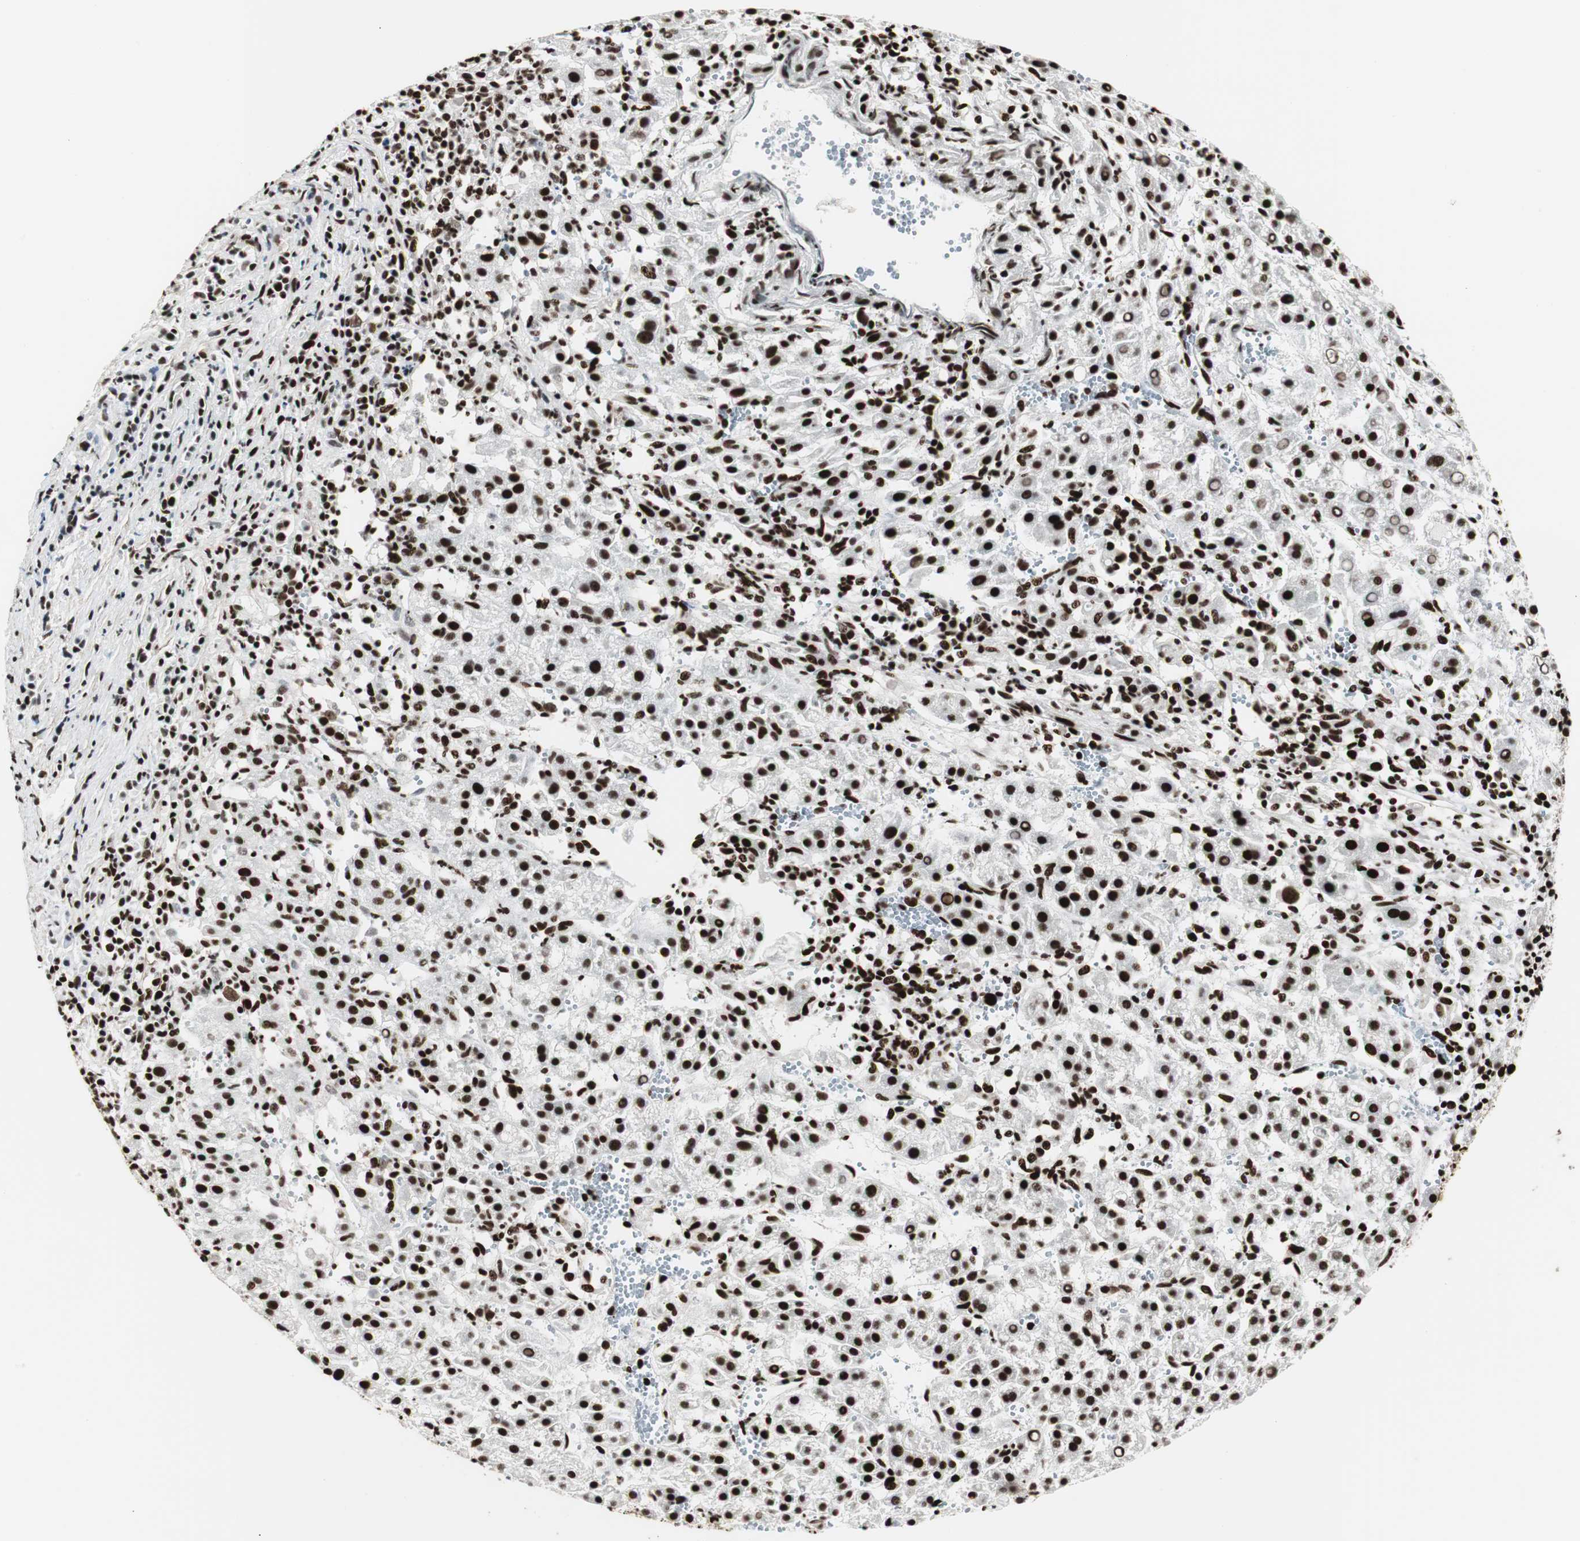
{"staining": {"intensity": "strong", "quantity": ">75%", "location": "nuclear"}, "tissue": "liver cancer", "cell_type": "Tumor cells", "image_type": "cancer", "snomed": [{"axis": "morphology", "description": "Carcinoma, Hepatocellular, NOS"}, {"axis": "topography", "description": "Liver"}], "caption": "Immunohistochemical staining of human liver hepatocellular carcinoma displays strong nuclear protein positivity in about >75% of tumor cells.", "gene": "MTA2", "patient": {"sex": "female", "age": 58}}